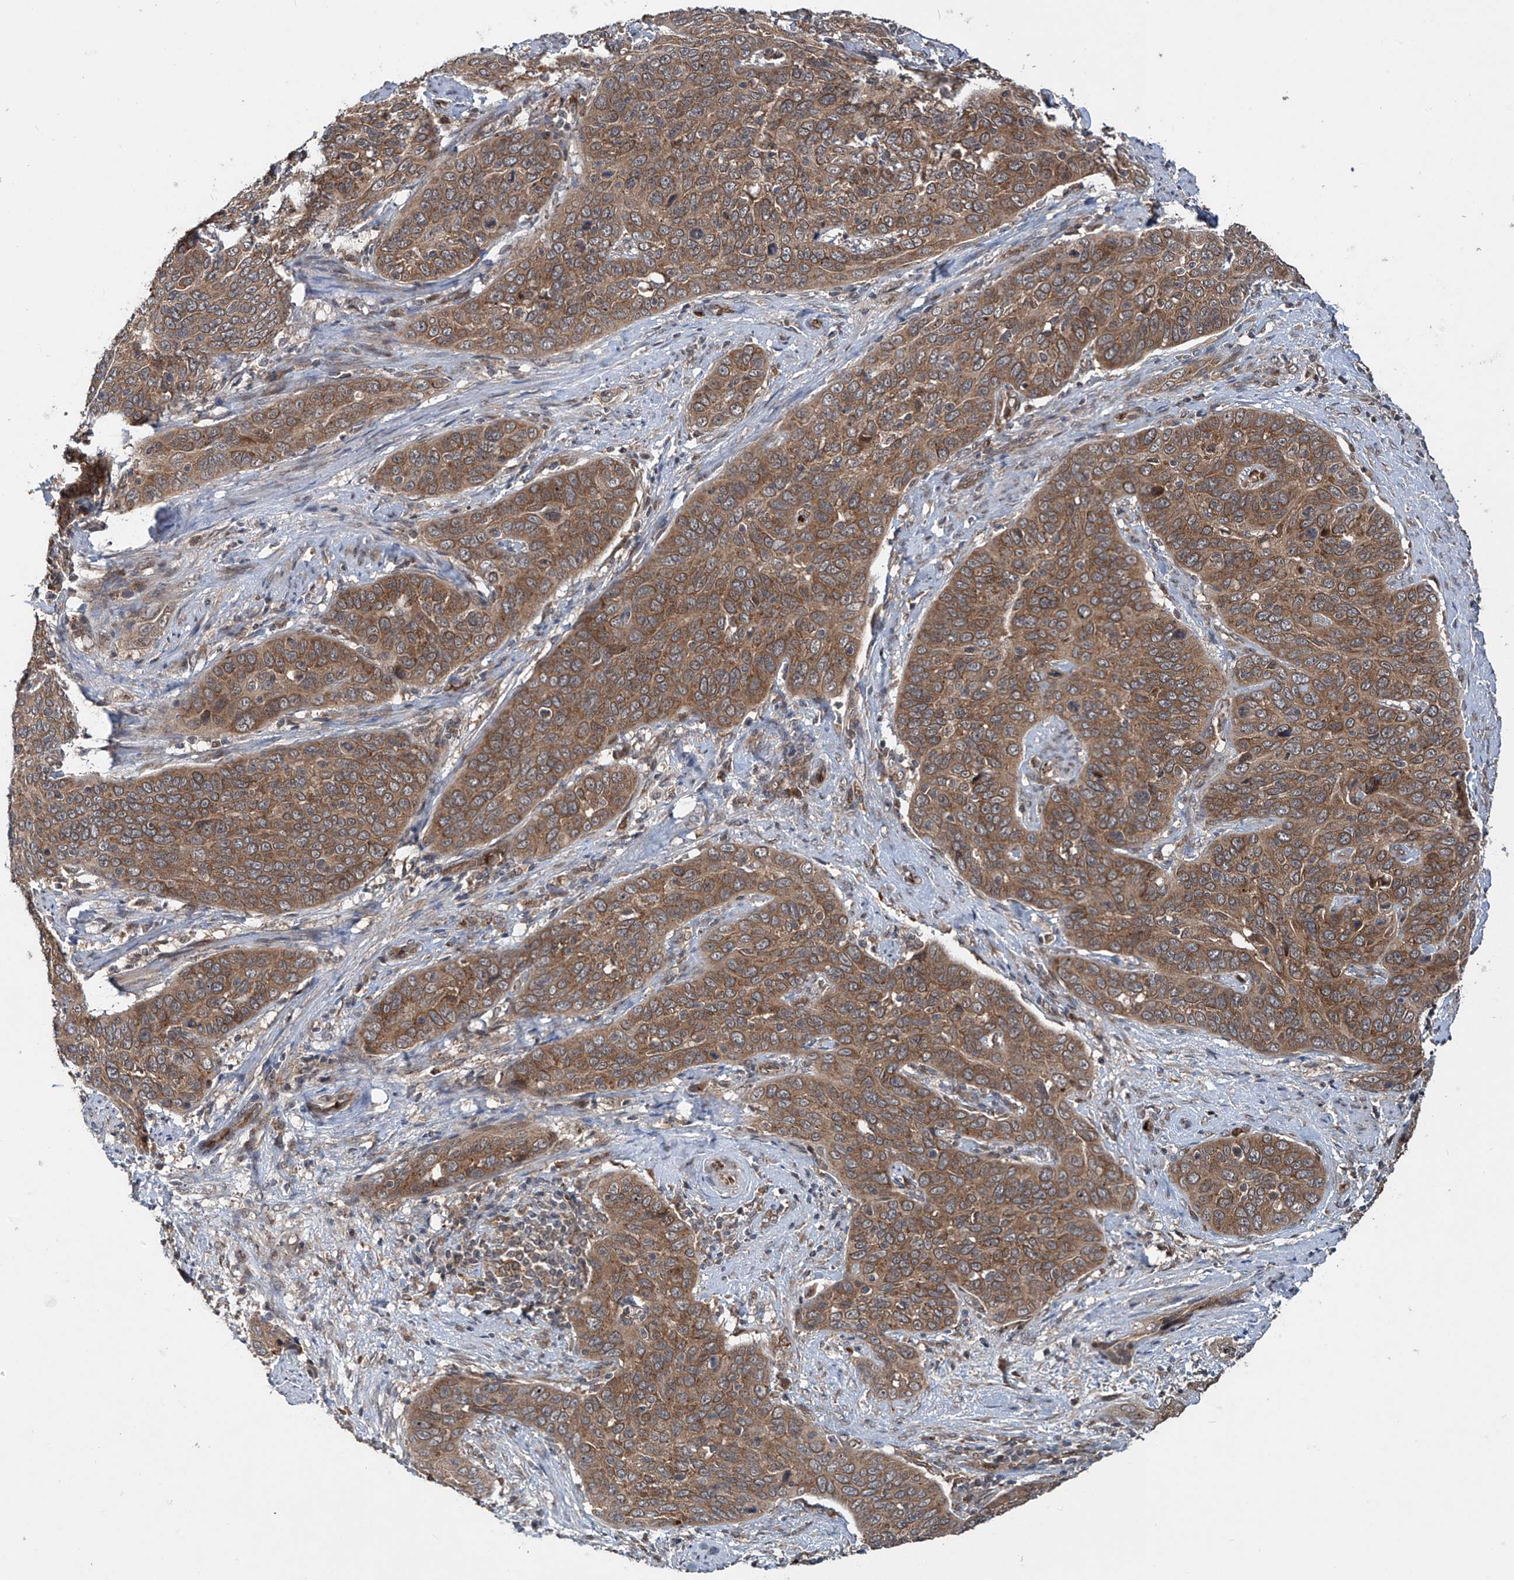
{"staining": {"intensity": "moderate", "quantity": ">75%", "location": "cytoplasmic/membranous"}, "tissue": "cervical cancer", "cell_type": "Tumor cells", "image_type": "cancer", "snomed": [{"axis": "morphology", "description": "Squamous cell carcinoma, NOS"}, {"axis": "topography", "description": "Cervix"}], "caption": "Cervical cancer (squamous cell carcinoma) stained for a protein demonstrates moderate cytoplasmic/membranous positivity in tumor cells.", "gene": "ZDHHC9", "patient": {"sex": "female", "age": 60}}